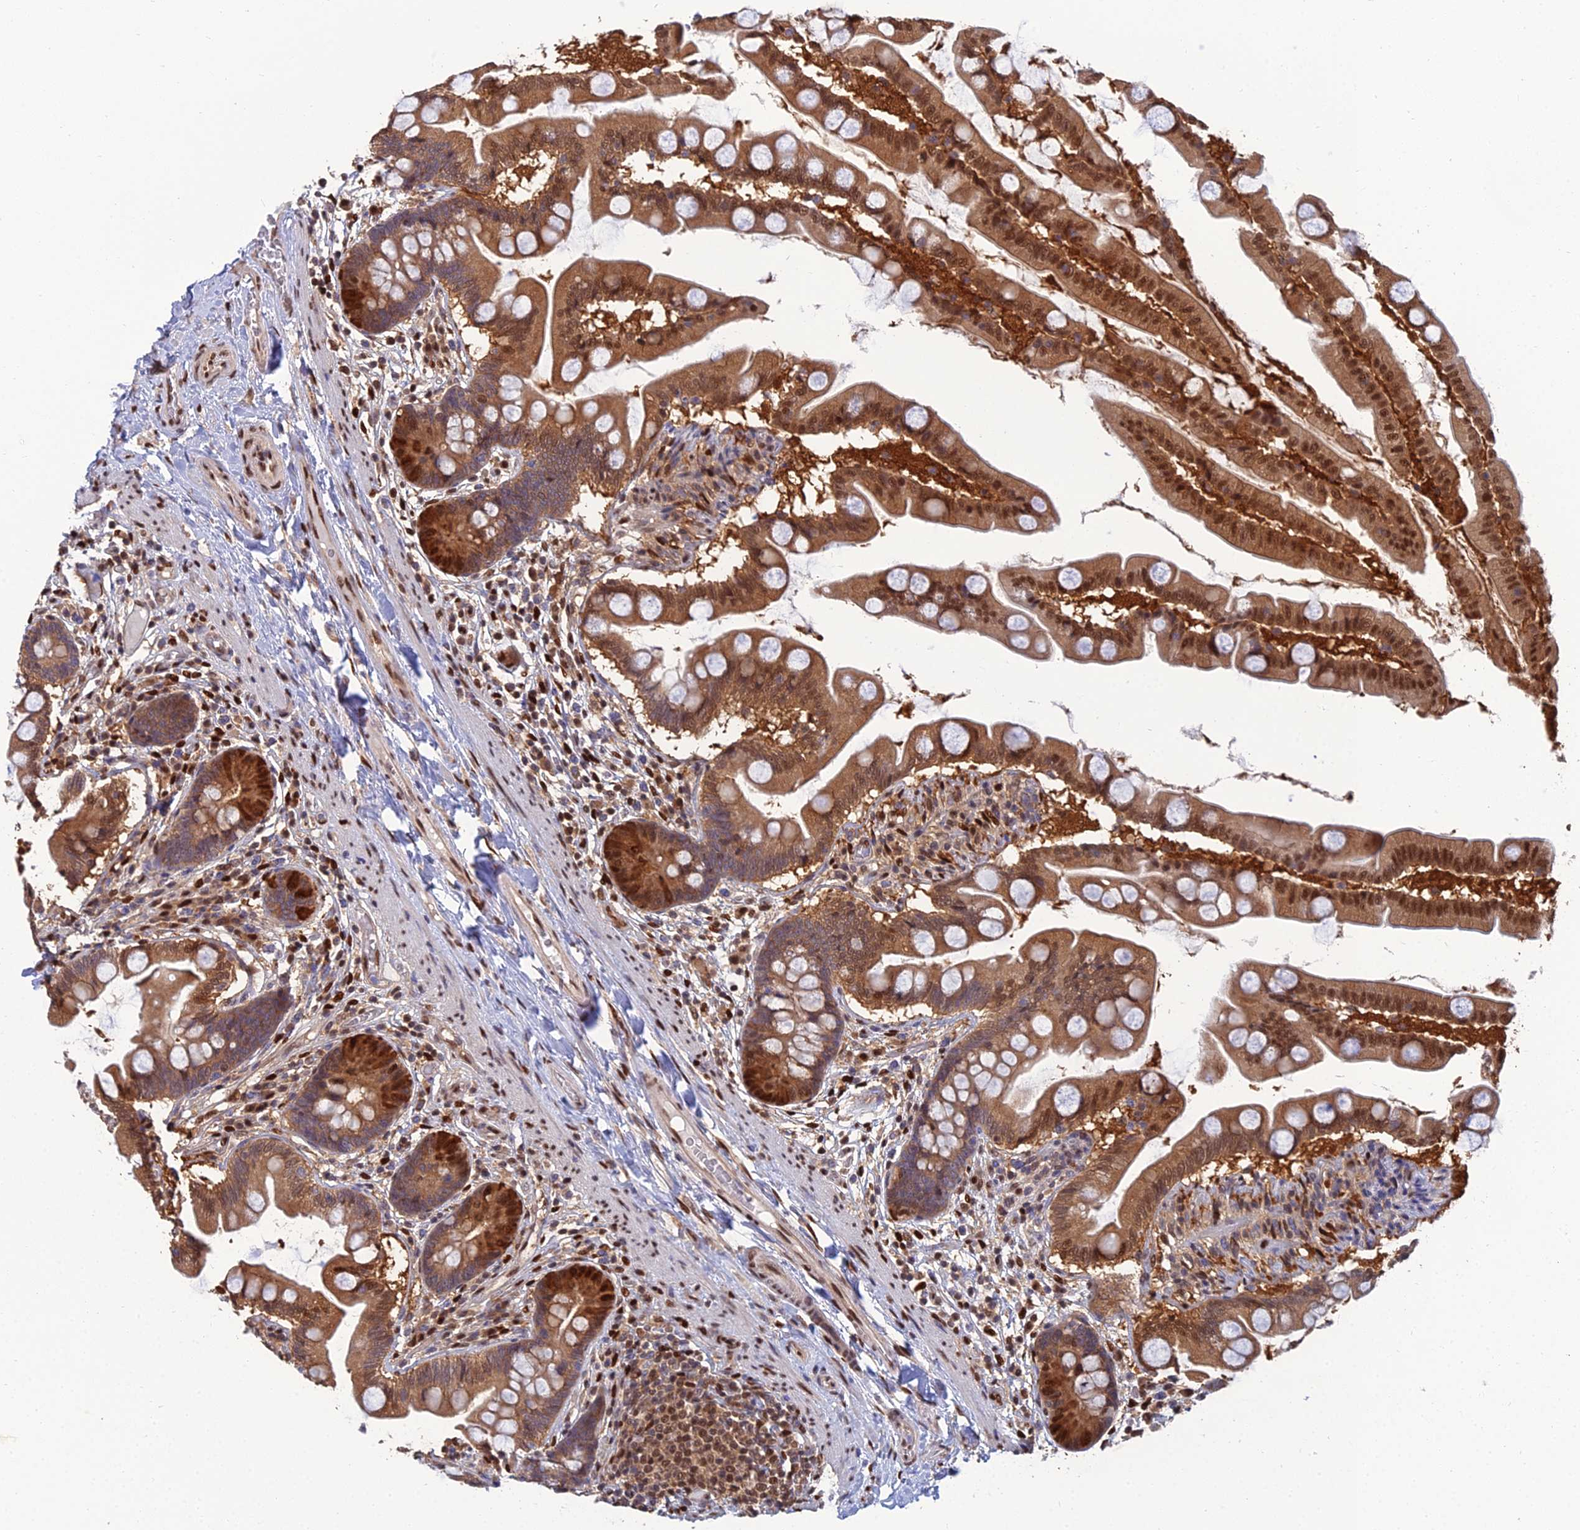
{"staining": {"intensity": "strong", "quantity": ">75%", "location": "cytoplasmic/membranous,nuclear"}, "tissue": "small intestine", "cell_type": "Glandular cells", "image_type": "normal", "snomed": [{"axis": "morphology", "description": "Normal tissue, NOS"}, {"axis": "topography", "description": "Small intestine"}], "caption": "Immunohistochemistry (IHC) (DAB (3,3'-diaminobenzidine)) staining of benign small intestine displays strong cytoplasmic/membranous,nuclear protein expression in approximately >75% of glandular cells.", "gene": "DNPEP", "patient": {"sex": "female", "age": 56}}